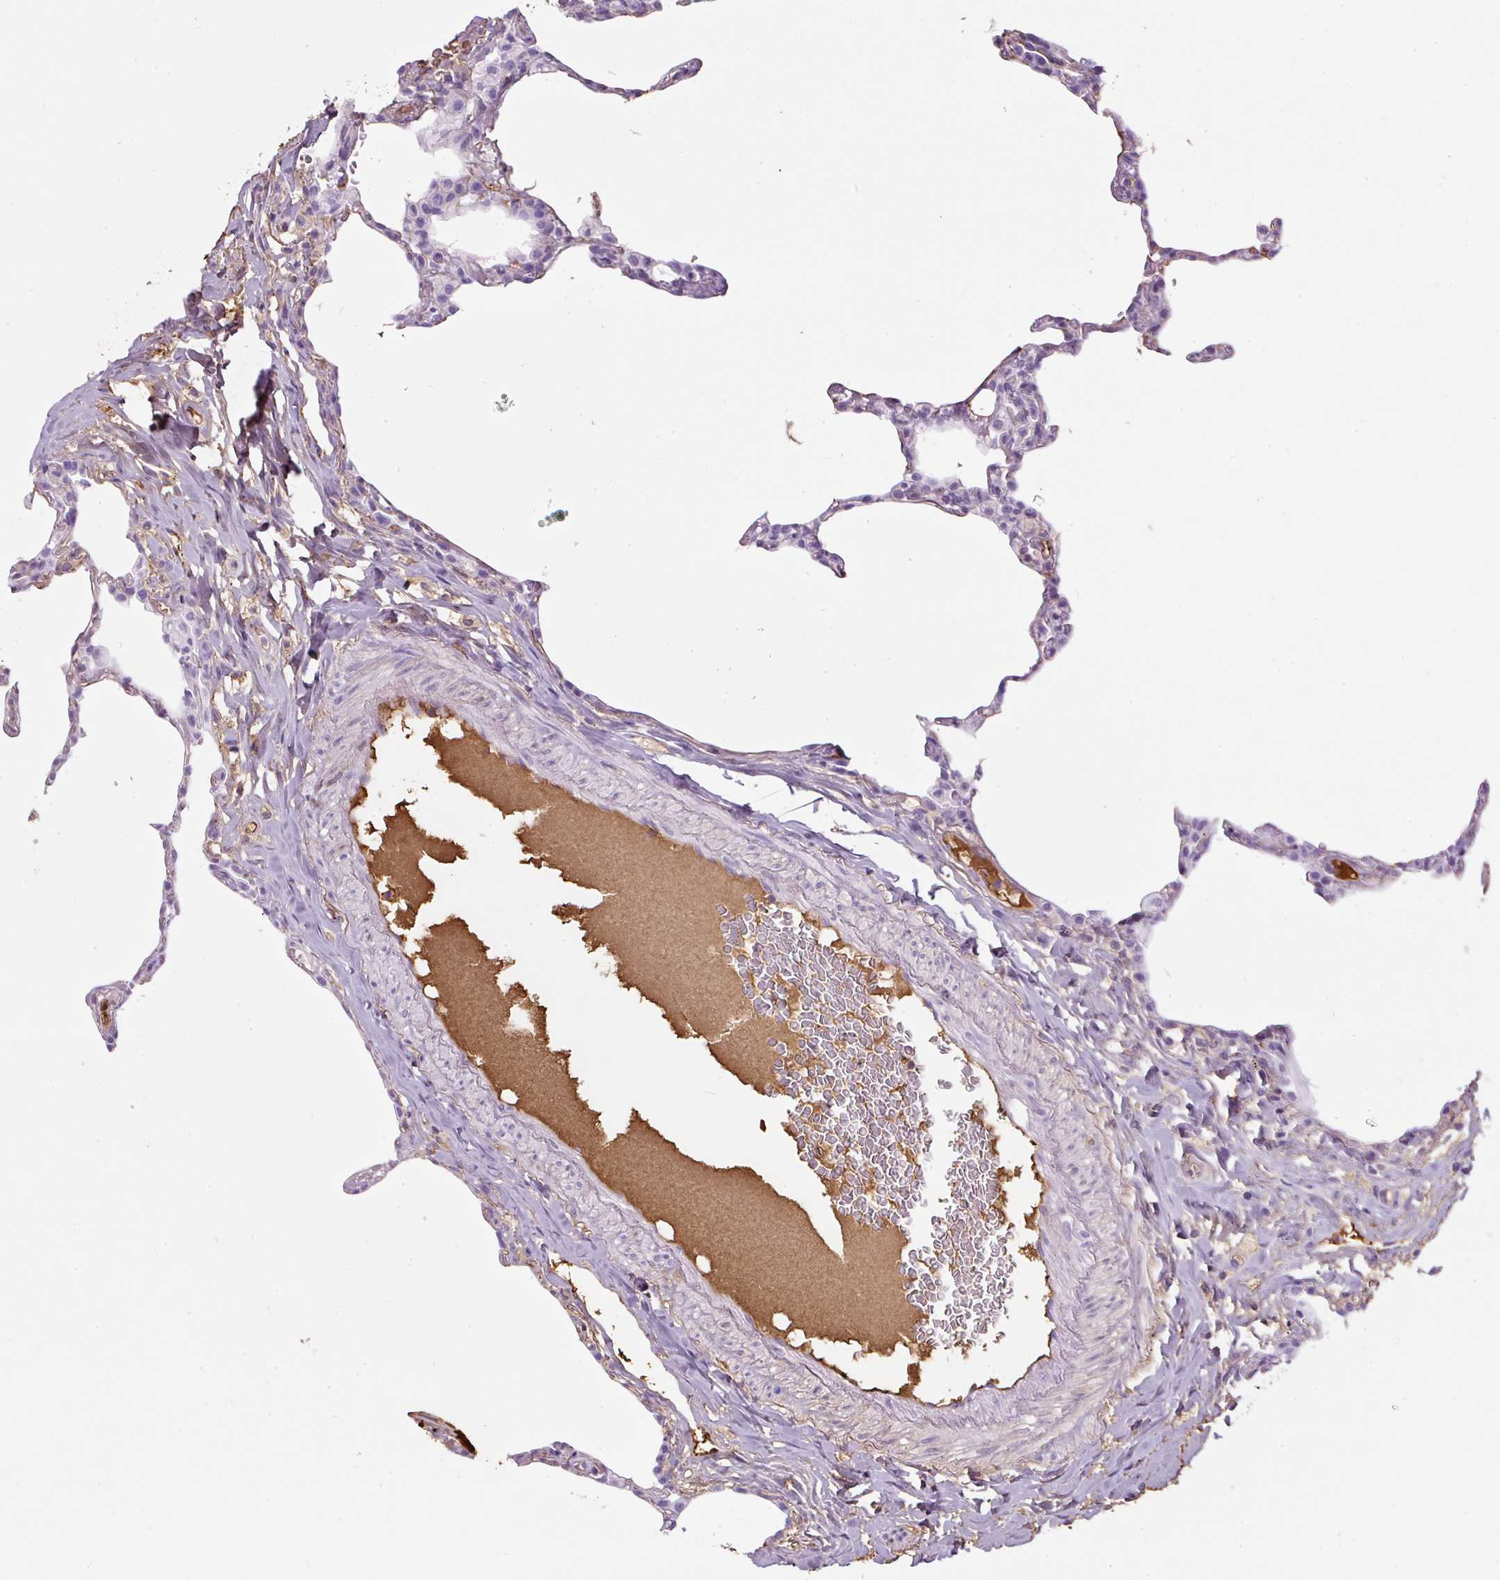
{"staining": {"intensity": "moderate", "quantity": "<25%", "location": "cytoplasmic/membranous"}, "tissue": "lung", "cell_type": "Alveolar cells", "image_type": "normal", "snomed": [{"axis": "morphology", "description": "Normal tissue, NOS"}, {"axis": "topography", "description": "Lung"}], "caption": "Immunohistochemical staining of unremarkable human lung exhibits <25% levels of moderate cytoplasmic/membranous protein positivity in approximately <25% of alveolar cells.", "gene": "APOA1", "patient": {"sex": "female", "age": 57}}